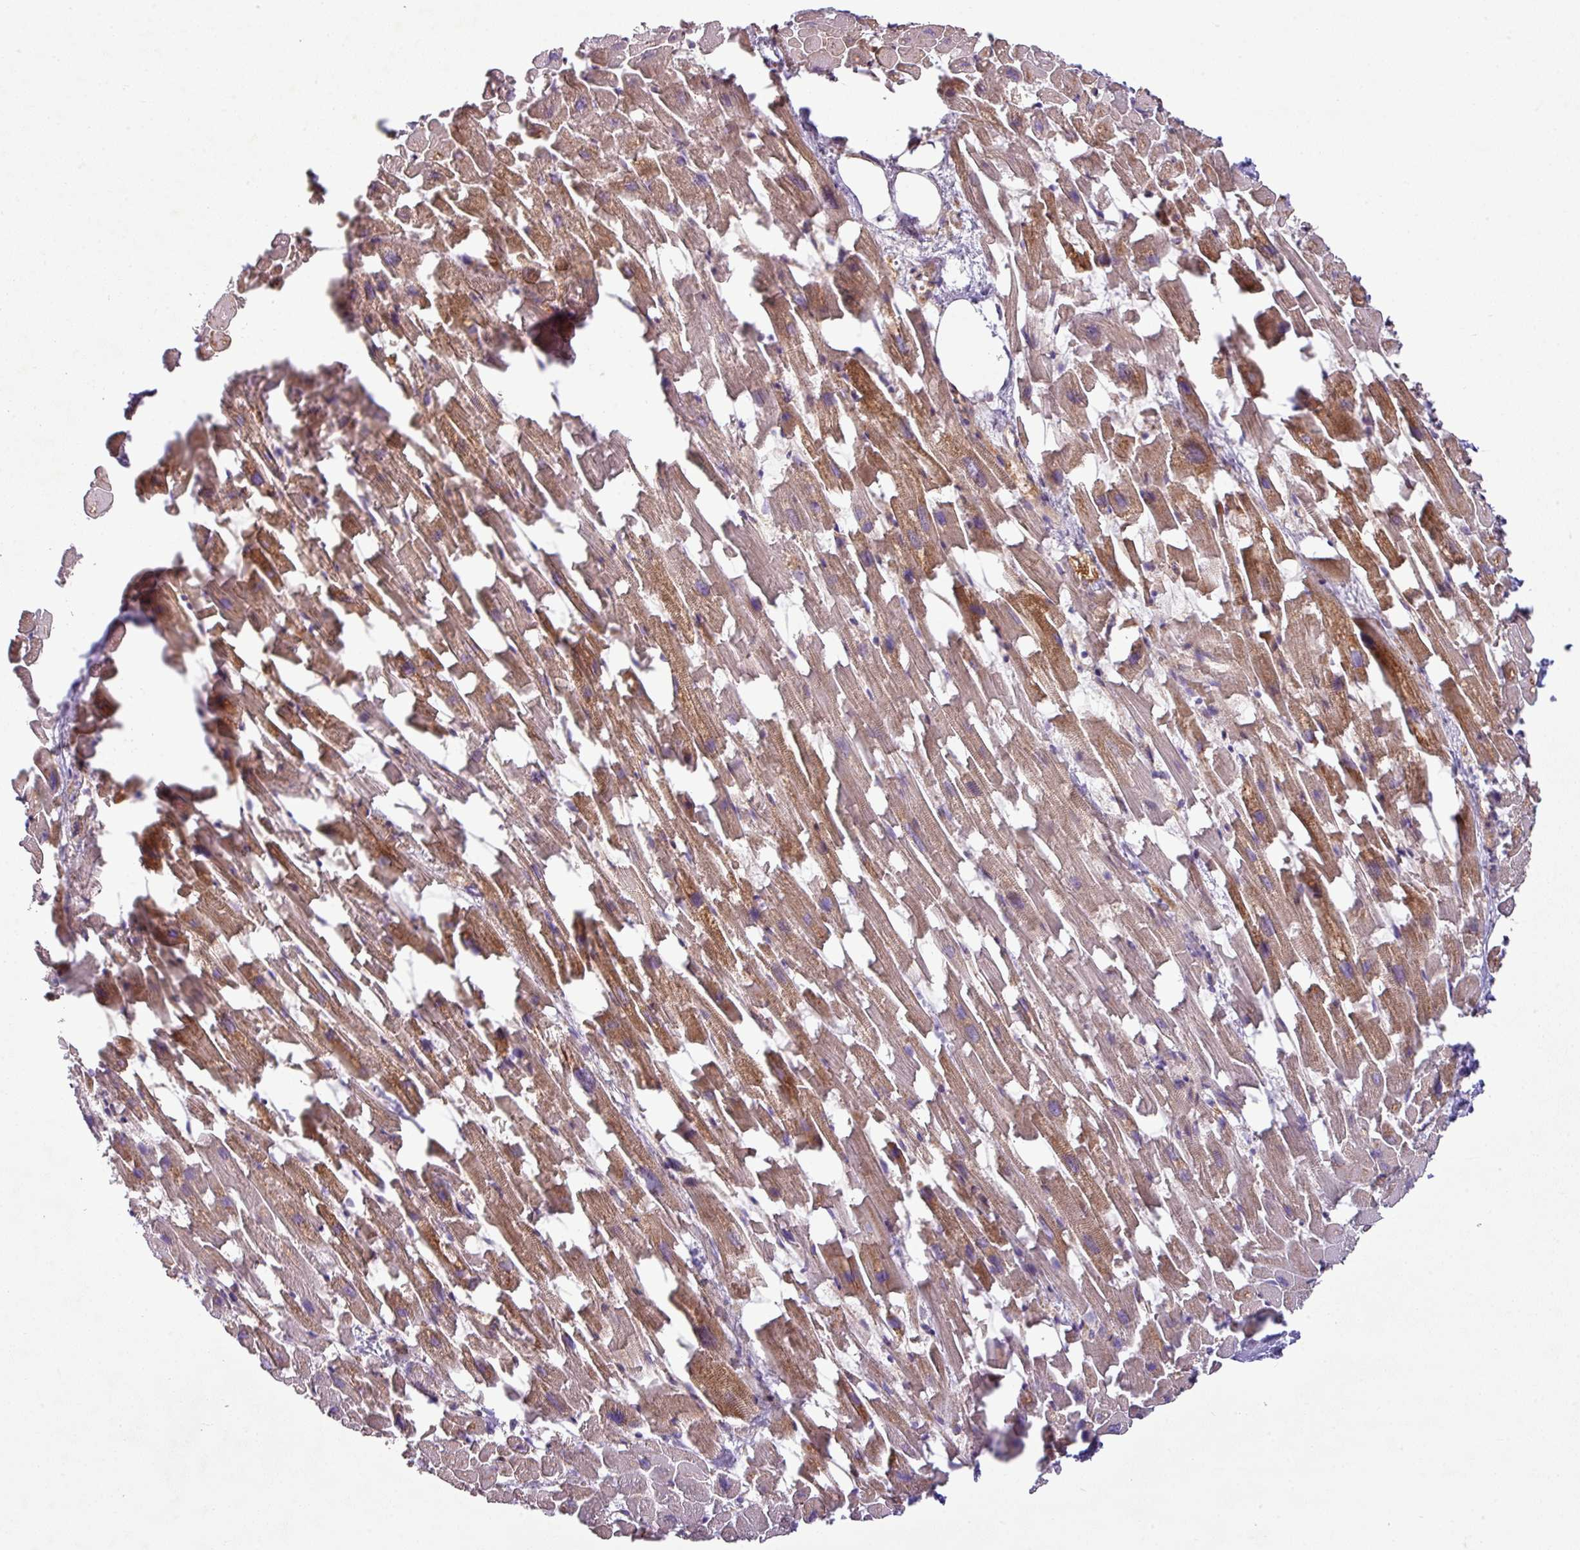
{"staining": {"intensity": "moderate", "quantity": ">75%", "location": "cytoplasmic/membranous"}, "tissue": "heart muscle", "cell_type": "Cardiomyocytes", "image_type": "normal", "snomed": [{"axis": "morphology", "description": "Normal tissue, NOS"}, {"axis": "topography", "description": "Heart"}], "caption": "DAB (3,3'-diaminobenzidine) immunohistochemical staining of benign heart muscle demonstrates moderate cytoplasmic/membranous protein expression in about >75% of cardiomyocytes.", "gene": "TMEM178B", "patient": {"sex": "female", "age": 64}}